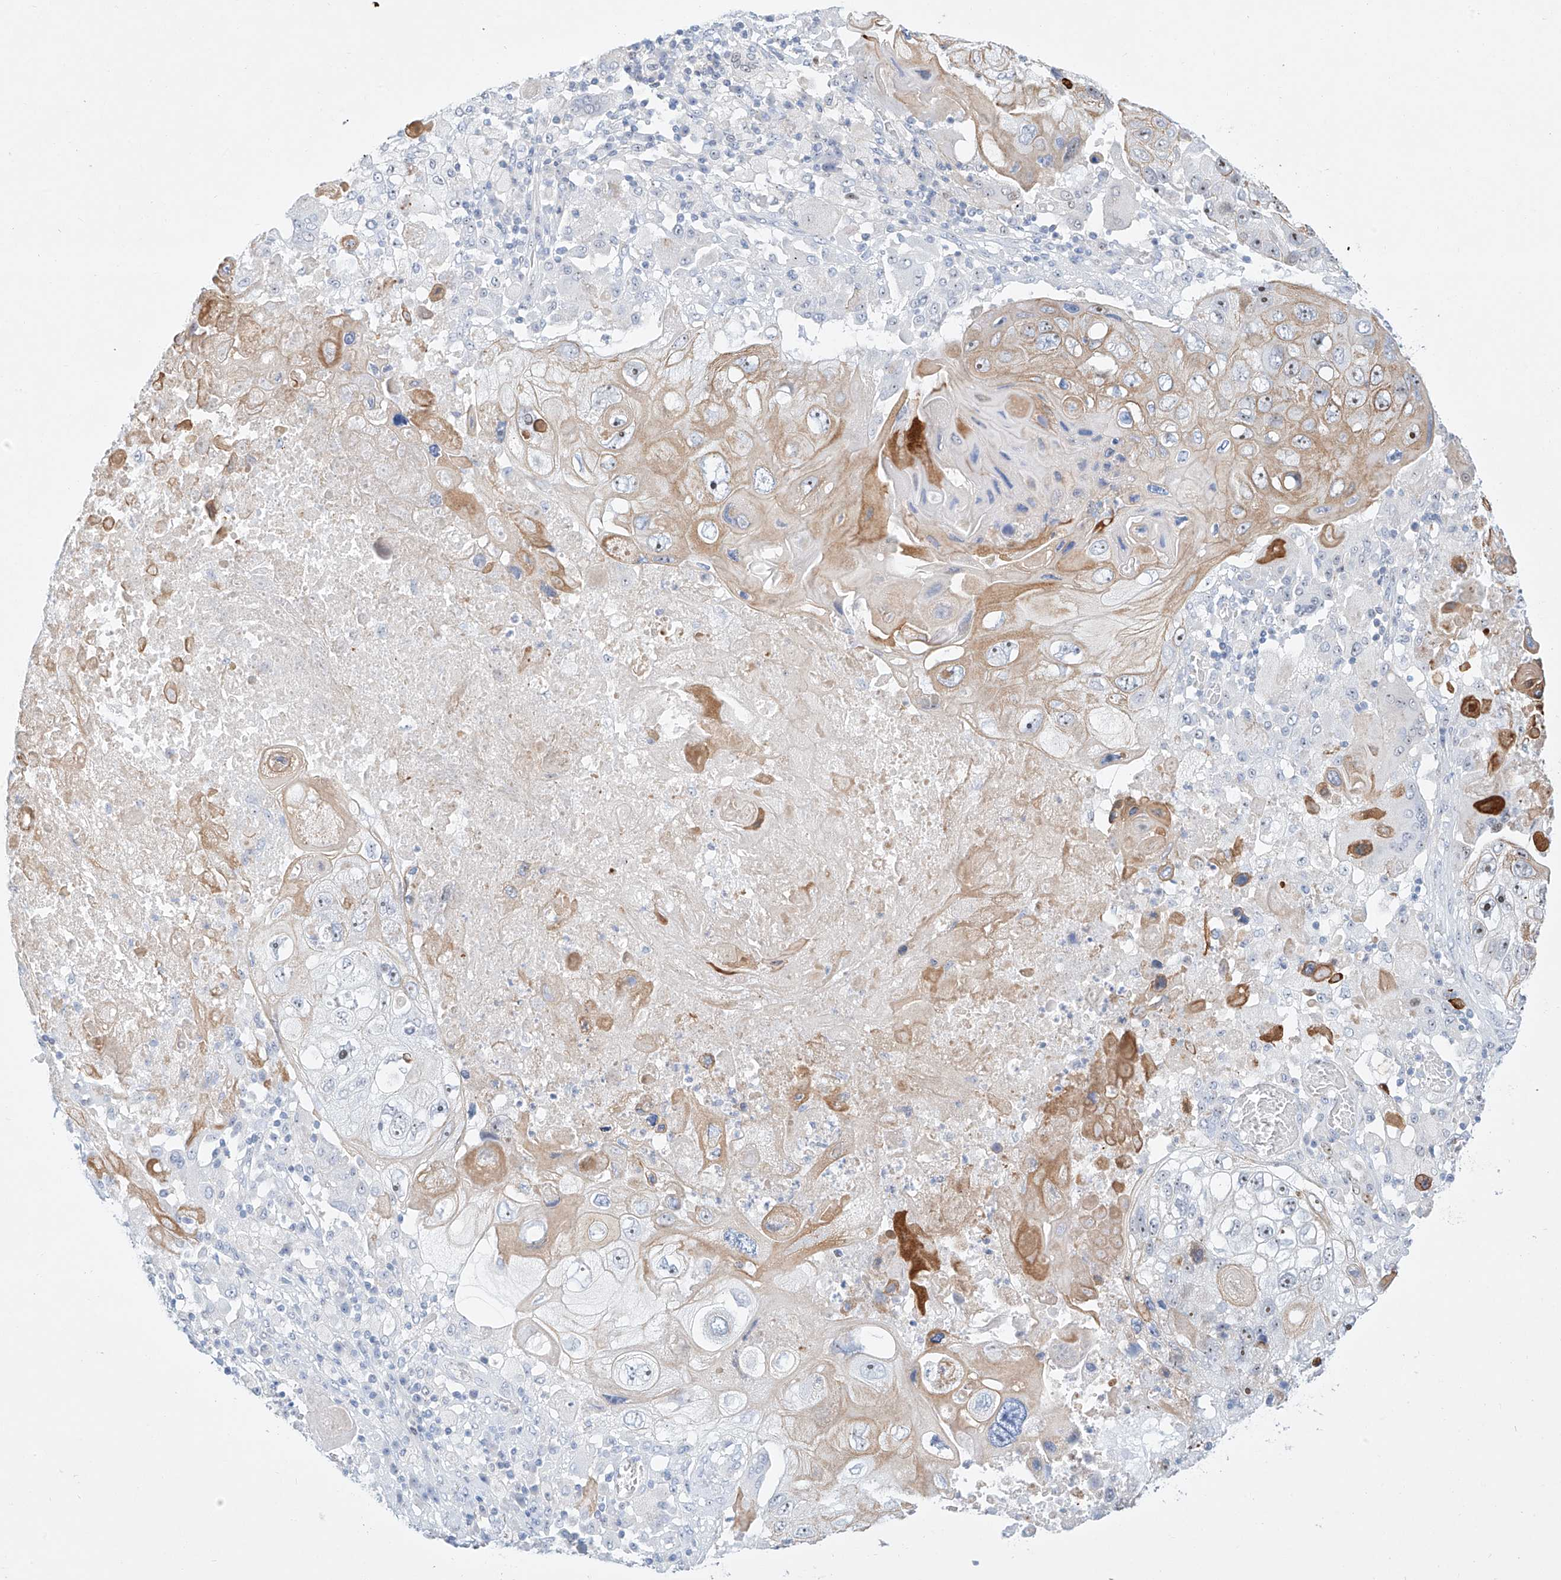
{"staining": {"intensity": "weak", "quantity": "25%-75%", "location": "cytoplasmic/membranous,nuclear"}, "tissue": "lung cancer", "cell_type": "Tumor cells", "image_type": "cancer", "snomed": [{"axis": "morphology", "description": "Squamous cell carcinoma, NOS"}, {"axis": "topography", "description": "Lung"}], "caption": "Immunohistochemical staining of lung cancer (squamous cell carcinoma) exhibits low levels of weak cytoplasmic/membranous and nuclear staining in about 25%-75% of tumor cells. The protein is shown in brown color, while the nuclei are stained blue.", "gene": "SNU13", "patient": {"sex": "male", "age": 61}}